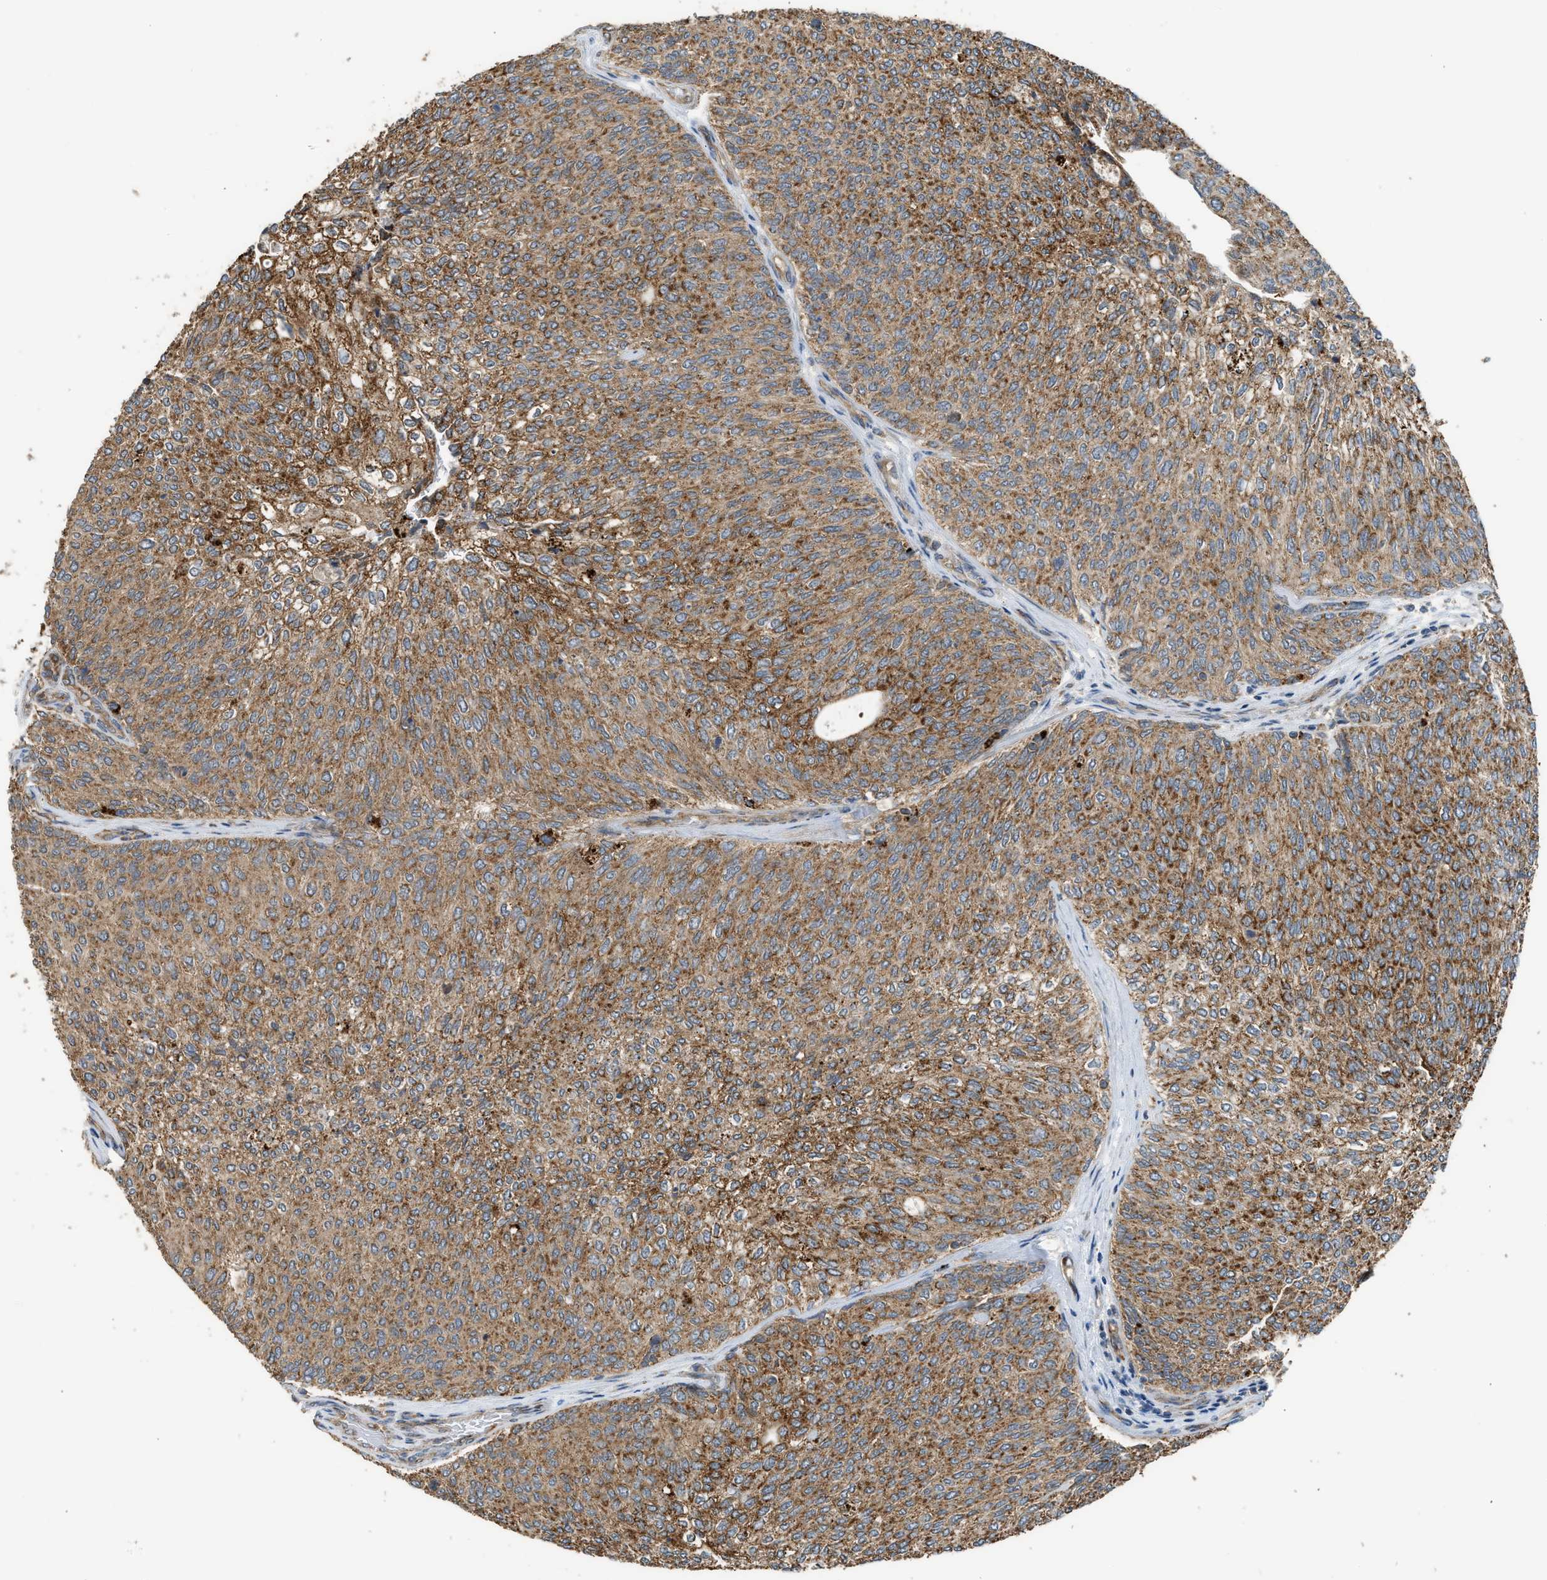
{"staining": {"intensity": "strong", "quantity": ">75%", "location": "cytoplasmic/membranous"}, "tissue": "urothelial cancer", "cell_type": "Tumor cells", "image_type": "cancer", "snomed": [{"axis": "morphology", "description": "Urothelial carcinoma, Low grade"}, {"axis": "topography", "description": "Urinary bladder"}], "caption": "A brown stain highlights strong cytoplasmic/membranous positivity of a protein in human urothelial cancer tumor cells.", "gene": "STARD3", "patient": {"sex": "female", "age": 79}}